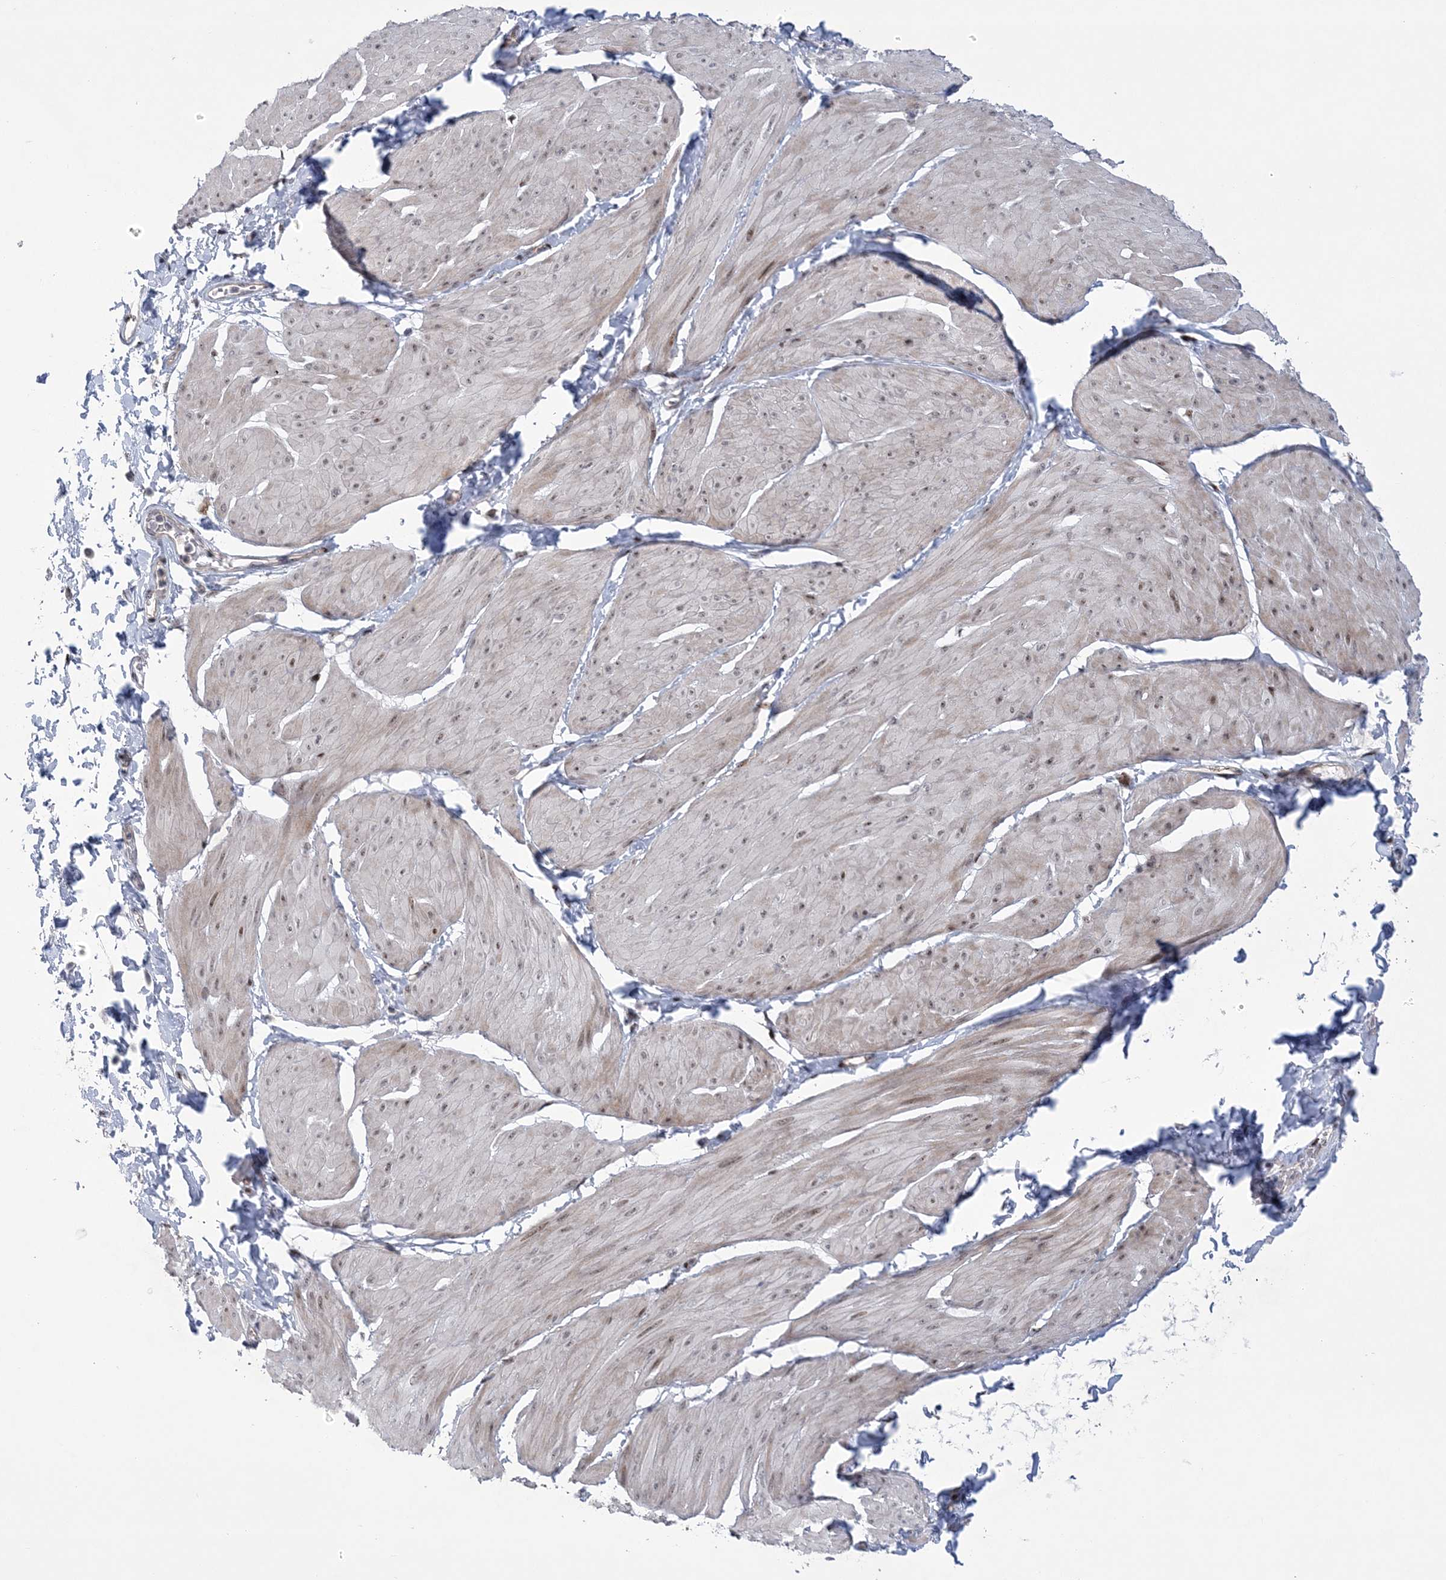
{"staining": {"intensity": "weak", "quantity": ">75%", "location": "cytoplasmic/membranous,nuclear"}, "tissue": "smooth muscle", "cell_type": "Smooth muscle cells", "image_type": "normal", "snomed": [{"axis": "morphology", "description": "Urothelial carcinoma, High grade"}, {"axis": "topography", "description": "Urinary bladder"}], "caption": "High-magnification brightfield microscopy of unremarkable smooth muscle stained with DAB (3,3'-diaminobenzidine) (brown) and counterstained with hematoxylin (blue). smooth muscle cells exhibit weak cytoplasmic/membranous,nuclear expression is present in approximately>75% of cells. The staining was performed using DAB to visualize the protein expression in brown, while the nuclei were stained in blue with hematoxylin (Magnification: 20x).", "gene": "HOMEZ", "patient": {"sex": "male", "age": 46}}